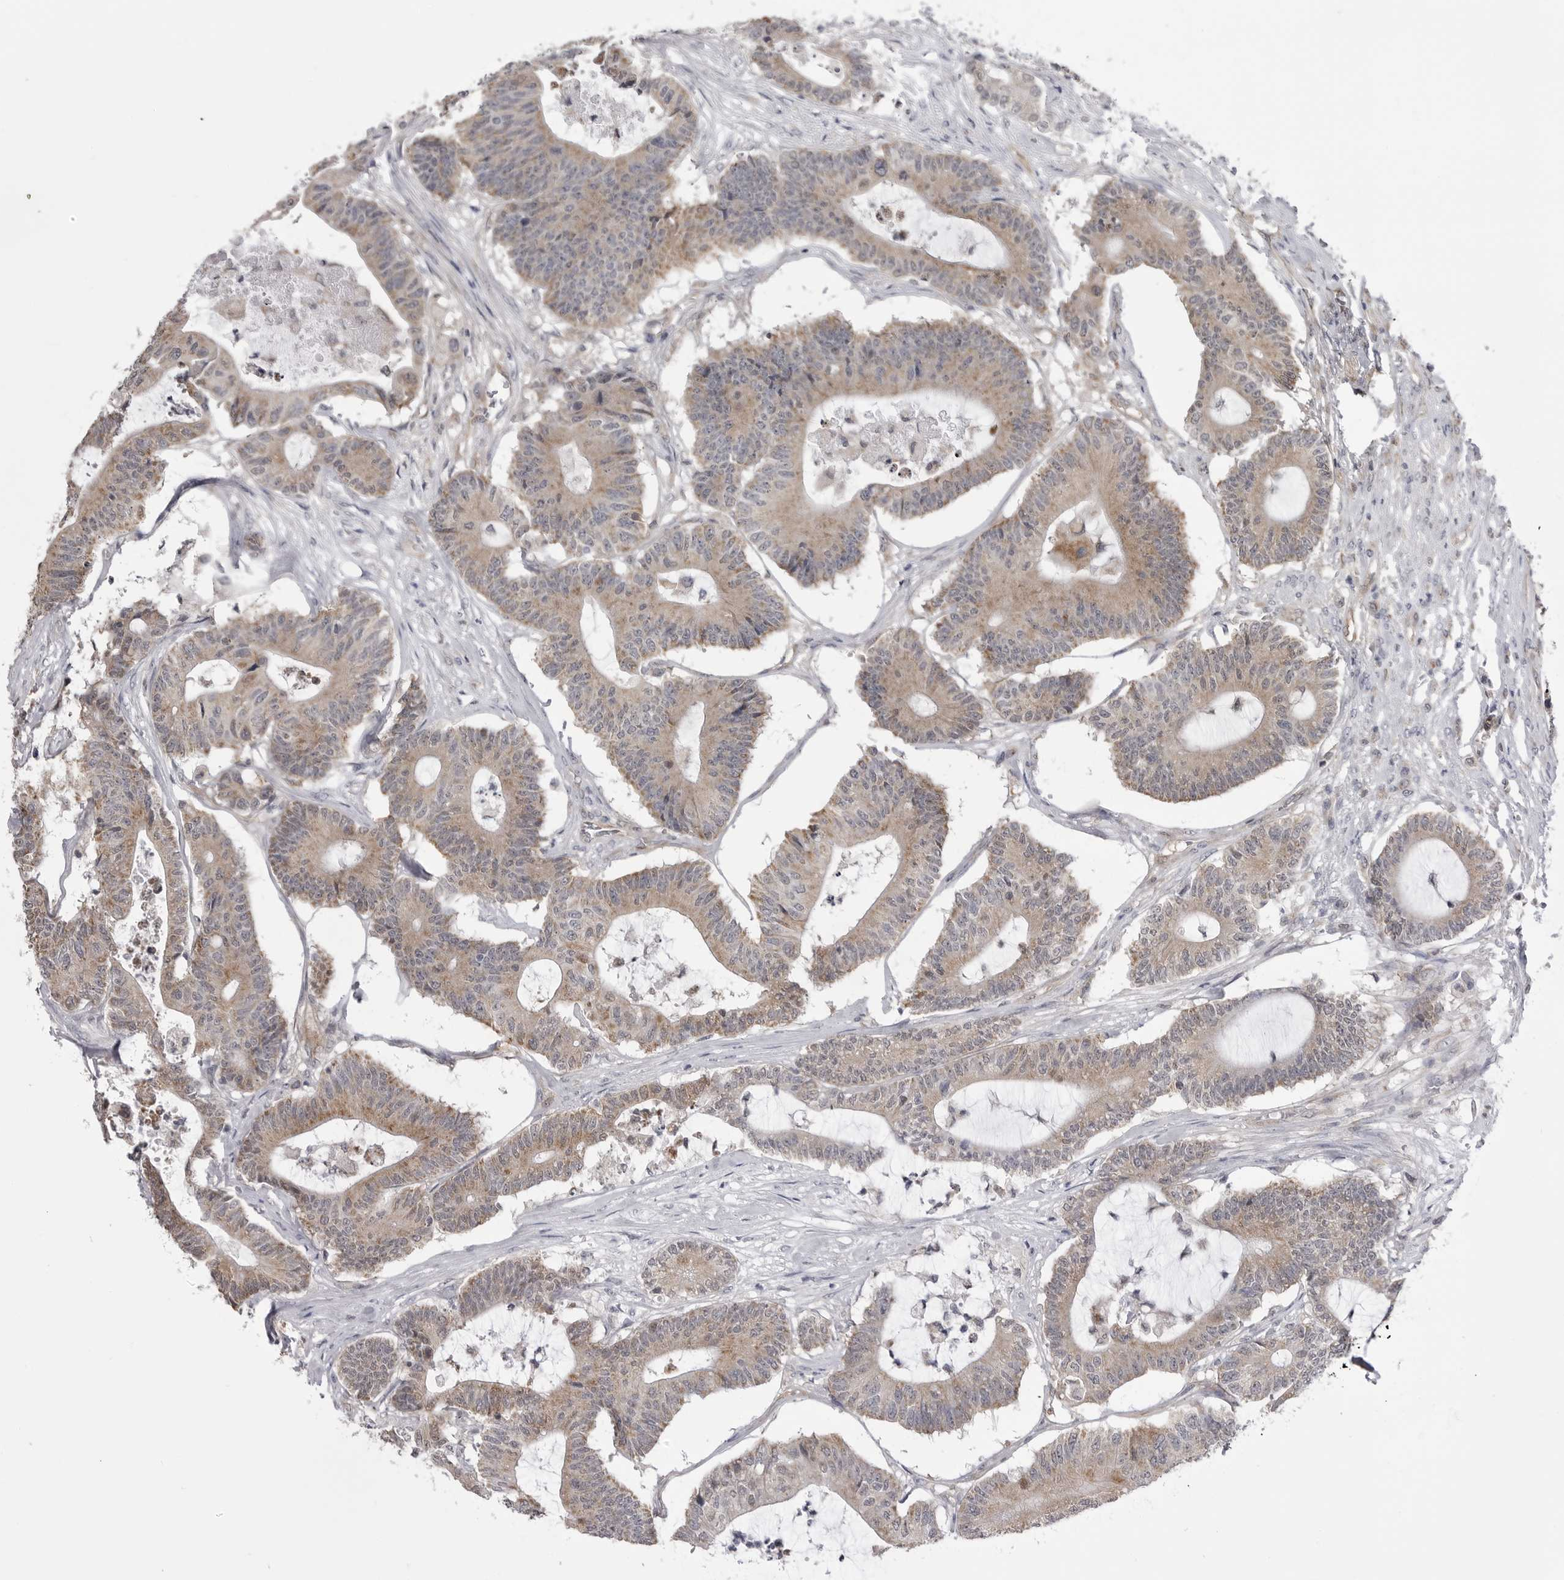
{"staining": {"intensity": "weak", "quantity": ">75%", "location": "cytoplasmic/membranous"}, "tissue": "colorectal cancer", "cell_type": "Tumor cells", "image_type": "cancer", "snomed": [{"axis": "morphology", "description": "Adenocarcinoma, NOS"}, {"axis": "topography", "description": "Colon"}], "caption": "DAB (3,3'-diaminobenzidine) immunohistochemical staining of human colorectal cancer (adenocarcinoma) demonstrates weak cytoplasmic/membranous protein positivity in approximately >75% of tumor cells.", "gene": "FH", "patient": {"sex": "female", "age": 84}}